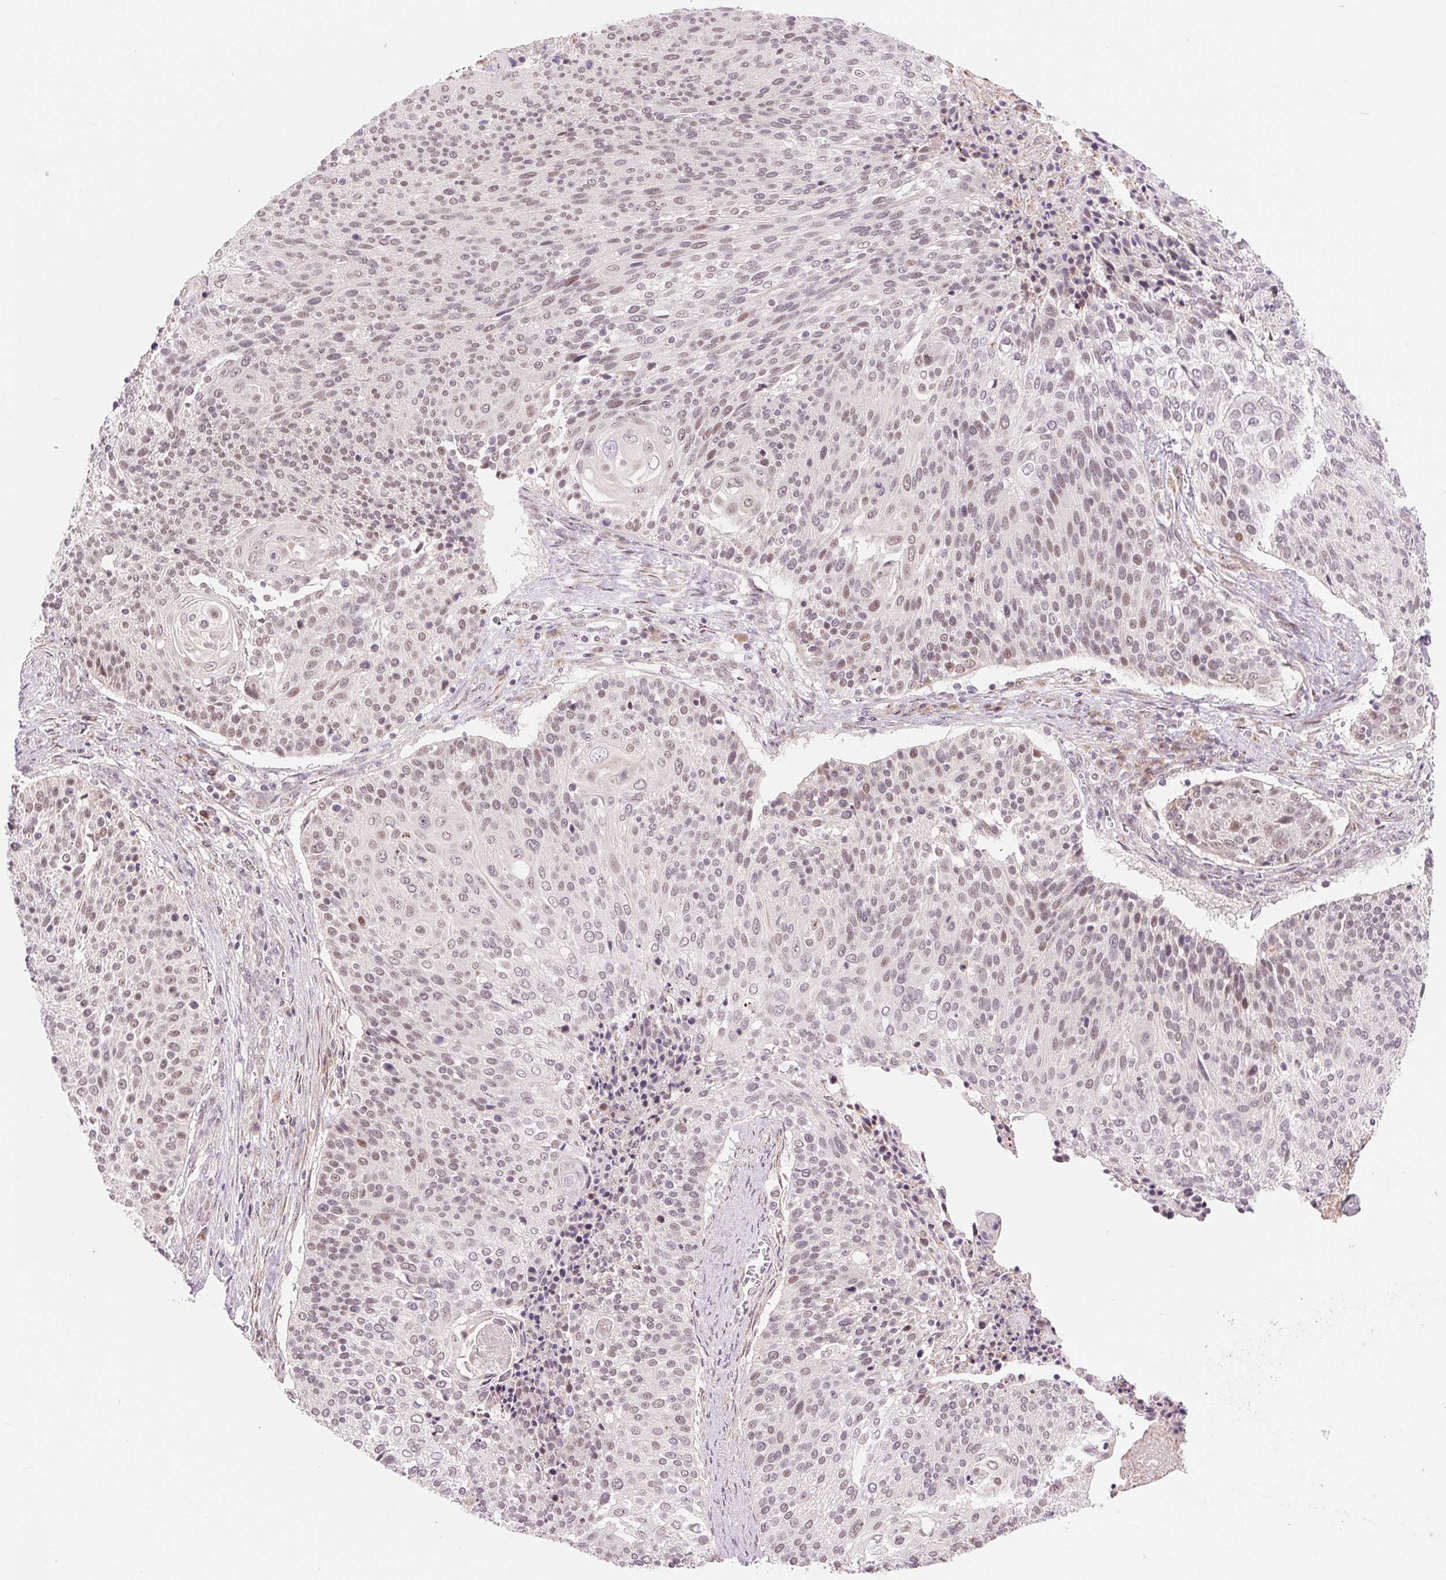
{"staining": {"intensity": "weak", "quantity": "<25%", "location": "nuclear"}, "tissue": "cervical cancer", "cell_type": "Tumor cells", "image_type": "cancer", "snomed": [{"axis": "morphology", "description": "Squamous cell carcinoma, NOS"}, {"axis": "topography", "description": "Cervix"}], "caption": "Tumor cells show no significant staining in squamous cell carcinoma (cervical).", "gene": "ARHGAP32", "patient": {"sex": "female", "age": 31}}